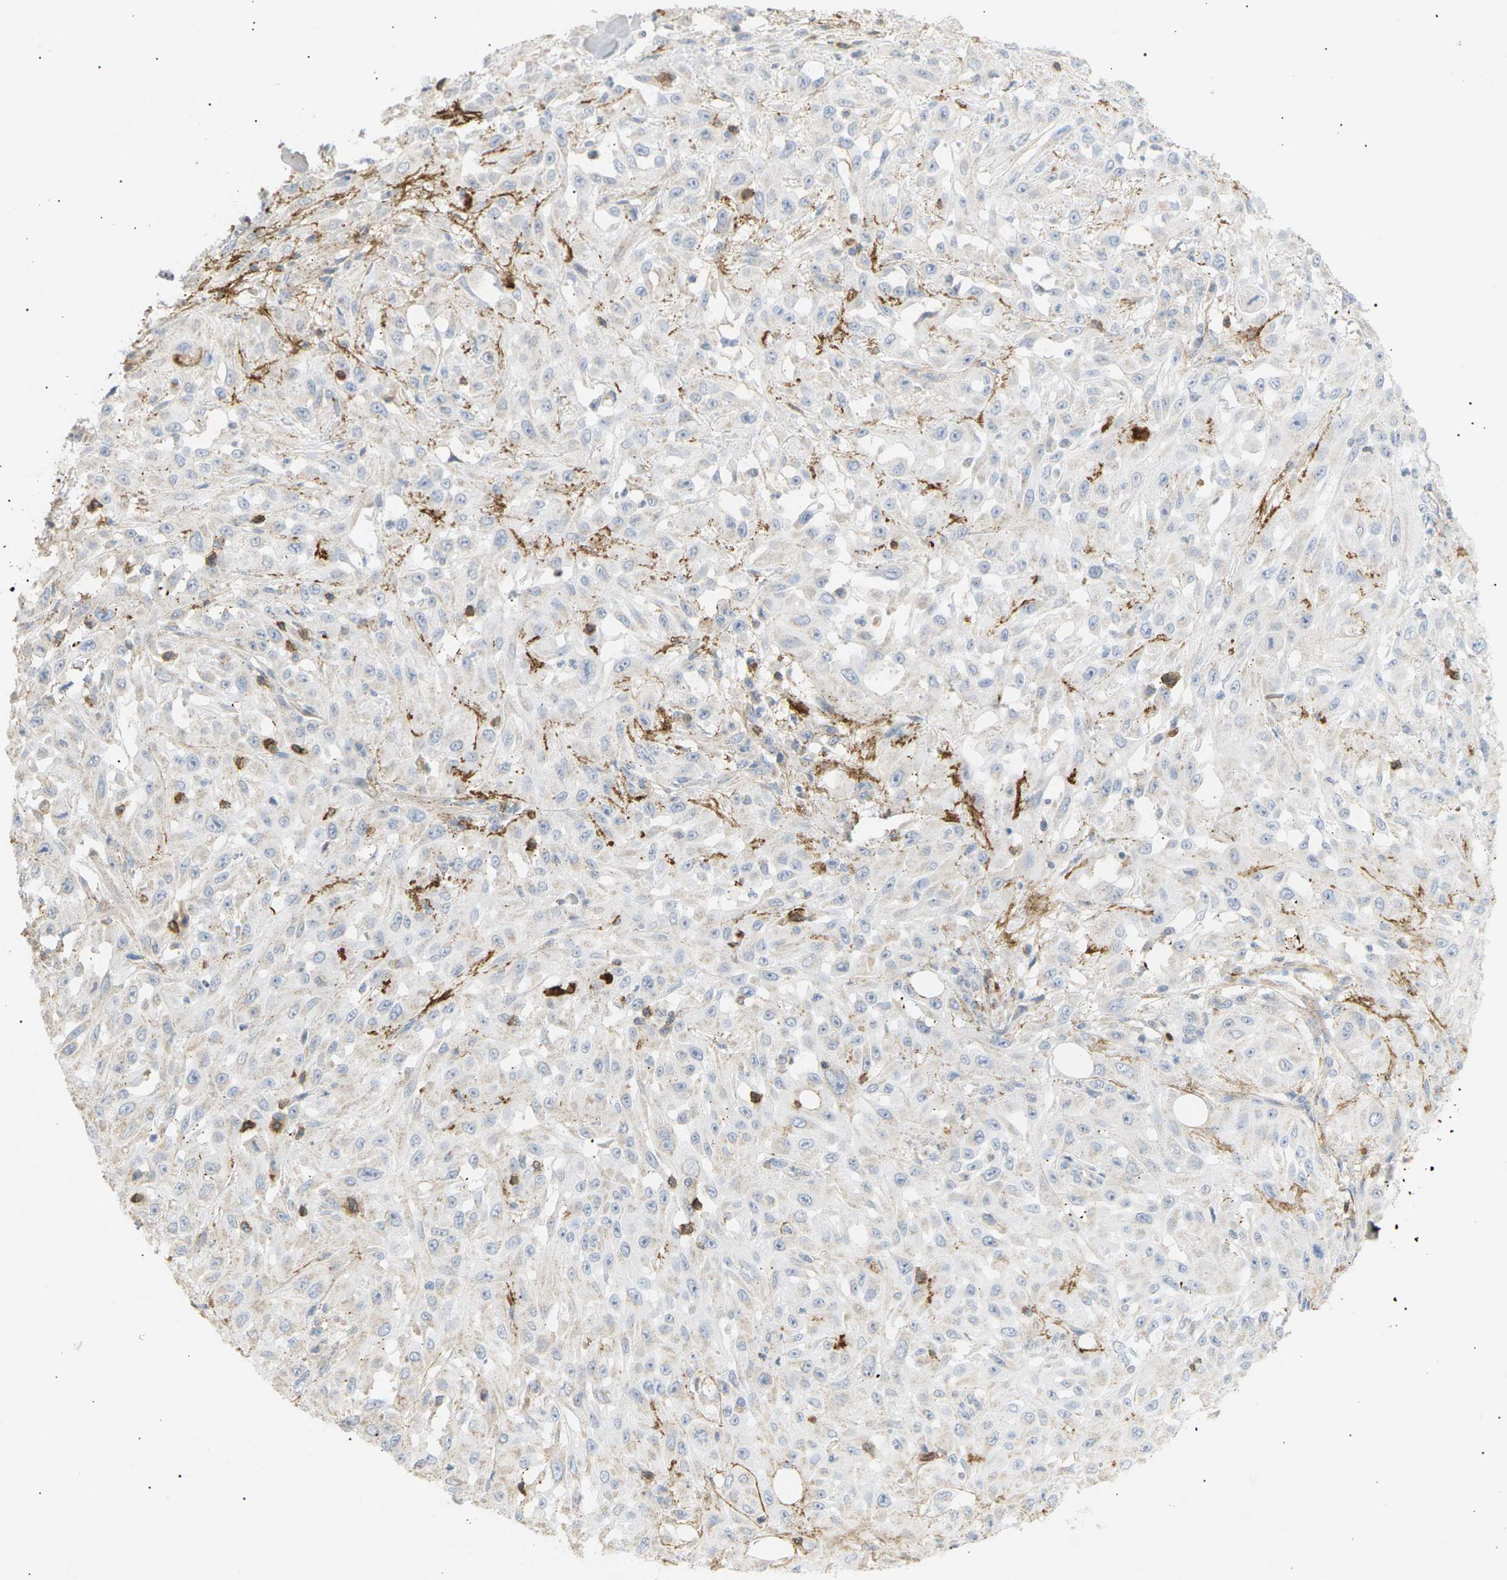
{"staining": {"intensity": "negative", "quantity": "none", "location": "none"}, "tissue": "skin cancer", "cell_type": "Tumor cells", "image_type": "cancer", "snomed": [{"axis": "morphology", "description": "Squamous cell carcinoma, NOS"}, {"axis": "morphology", "description": "Squamous cell carcinoma, metastatic, NOS"}, {"axis": "topography", "description": "Skin"}, {"axis": "topography", "description": "Lymph node"}], "caption": "The micrograph reveals no staining of tumor cells in skin metastatic squamous cell carcinoma.", "gene": "LIME1", "patient": {"sex": "male", "age": 75}}